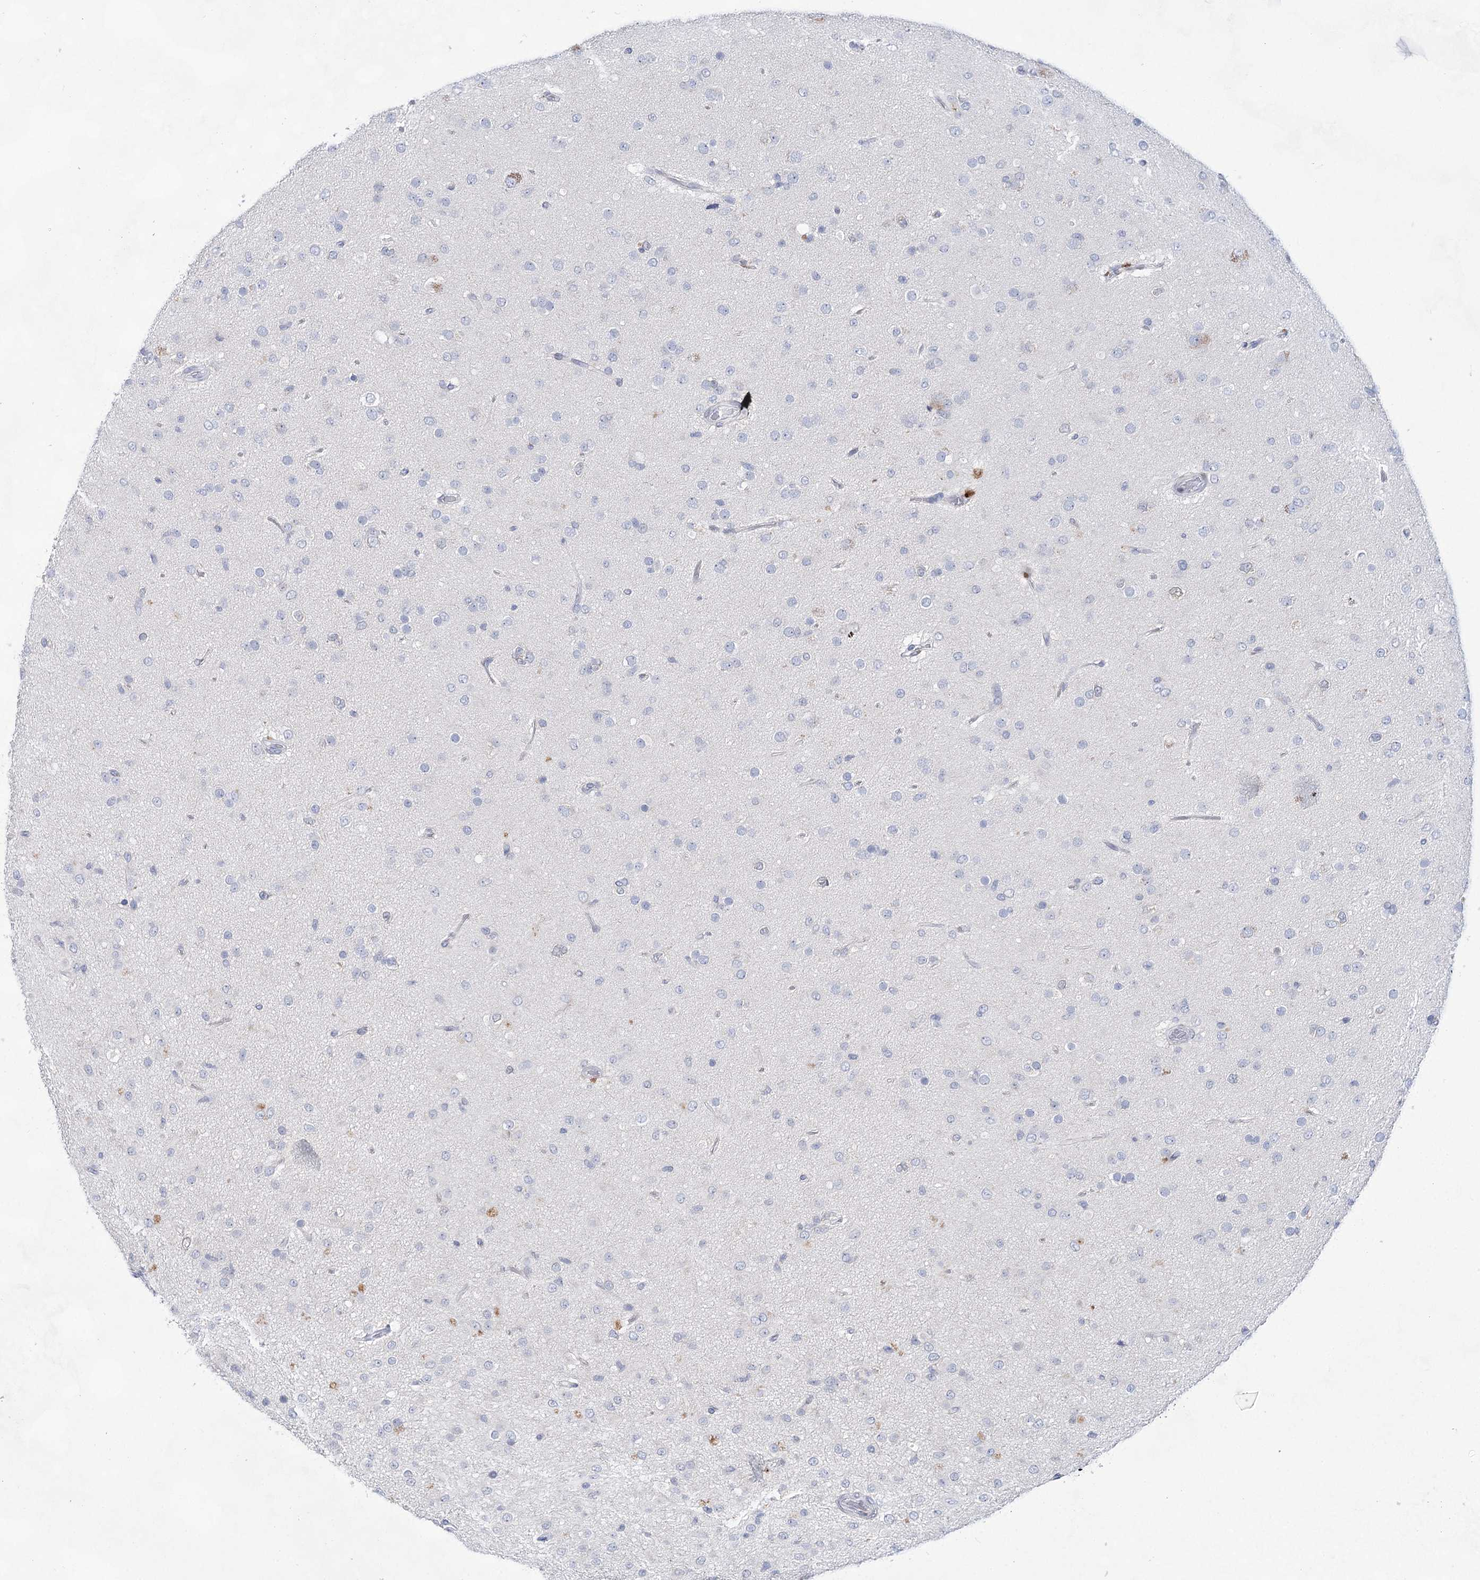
{"staining": {"intensity": "negative", "quantity": "none", "location": "none"}, "tissue": "glioma", "cell_type": "Tumor cells", "image_type": "cancer", "snomed": [{"axis": "morphology", "description": "Glioma, malignant, Low grade"}, {"axis": "topography", "description": "Brain"}], "caption": "High power microscopy histopathology image of an IHC micrograph of glioma, revealing no significant positivity in tumor cells.", "gene": "UGDH", "patient": {"sex": "male", "age": 65}}